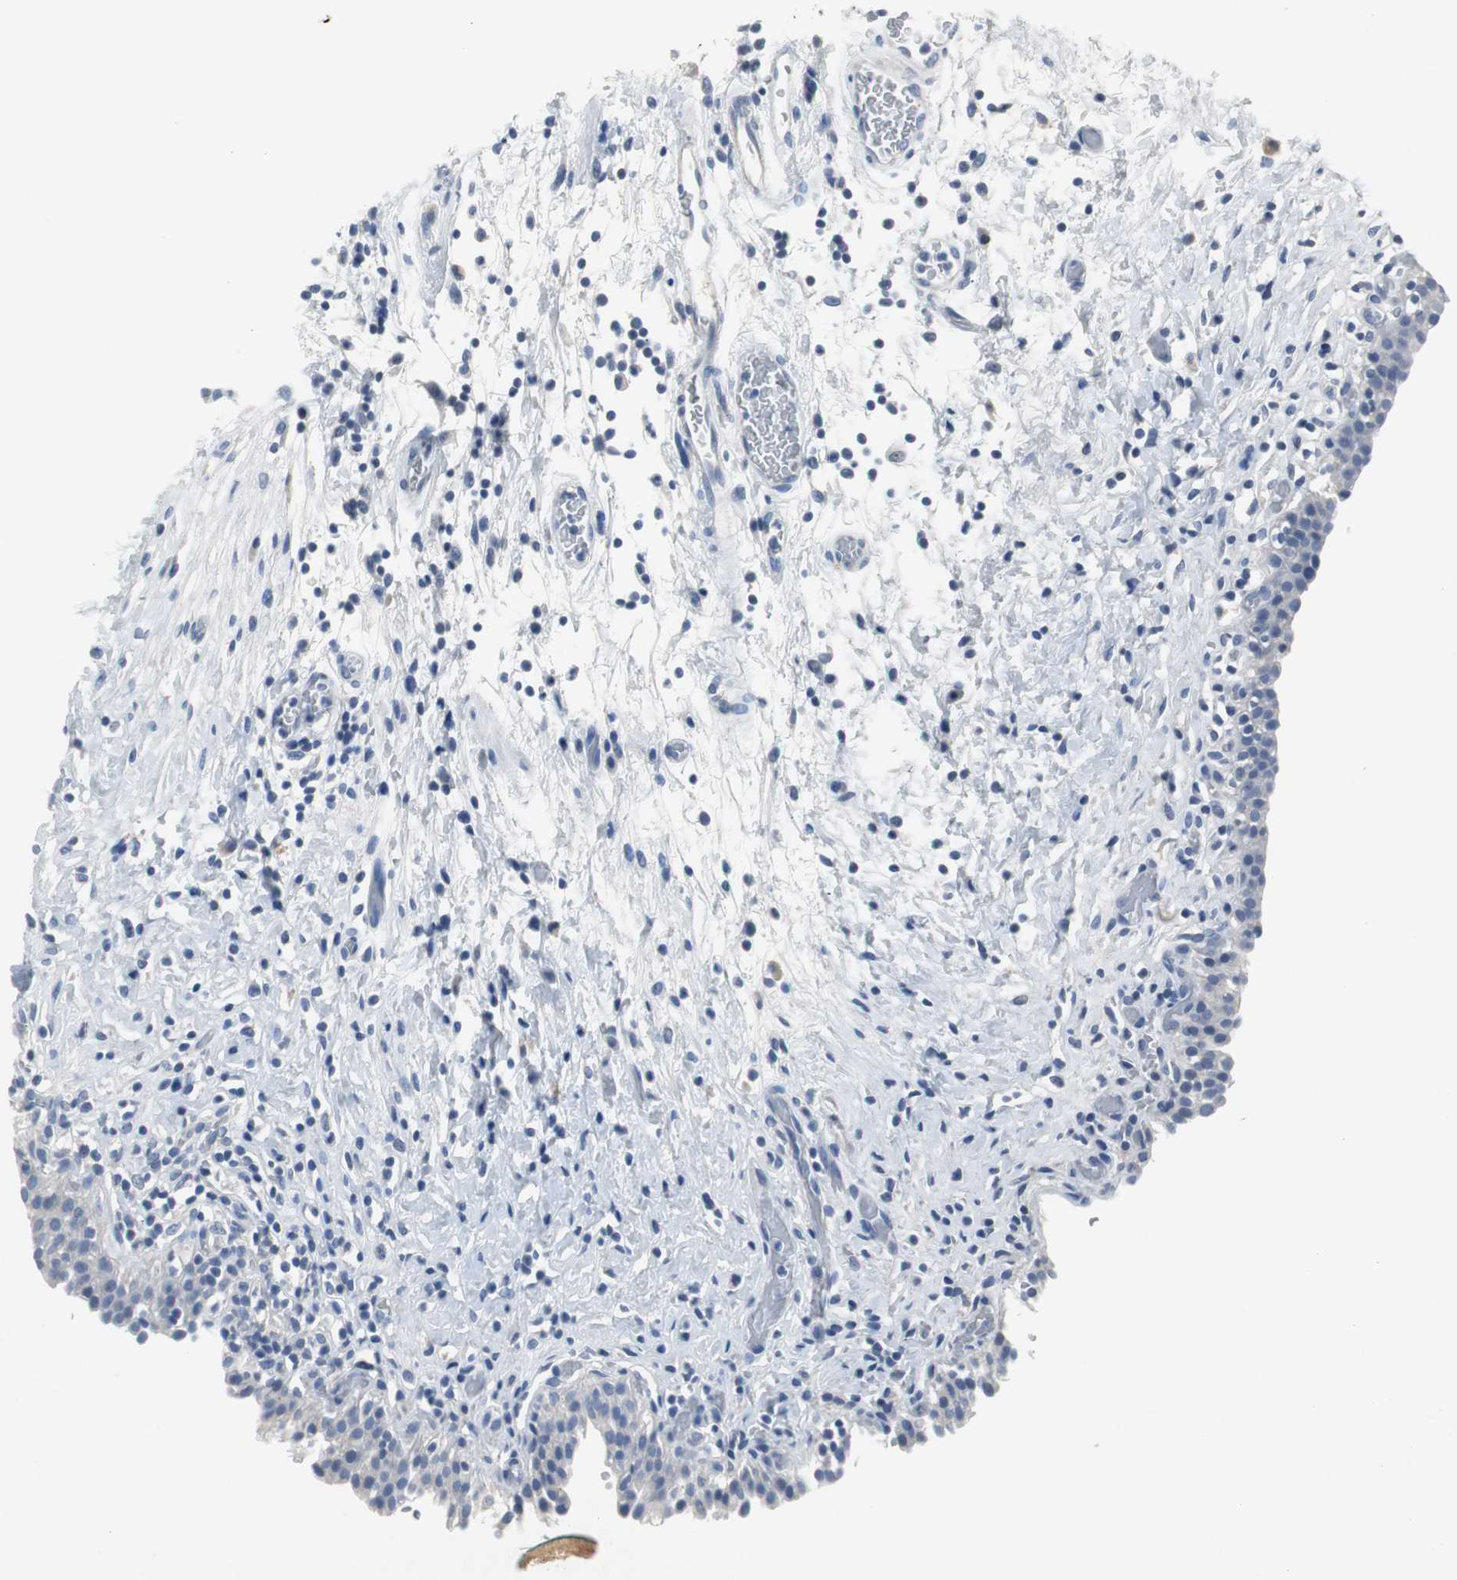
{"staining": {"intensity": "negative", "quantity": "none", "location": "none"}, "tissue": "urinary bladder", "cell_type": "Urothelial cells", "image_type": "normal", "snomed": [{"axis": "morphology", "description": "Normal tissue, NOS"}, {"axis": "topography", "description": "Urinary bladder"}], "caption": "The micrograph demonstrates no significant staining in urothelial cells of urinary bladder.", "gene": "LRP2", "patient": {"sex": "male", "age": 51}}